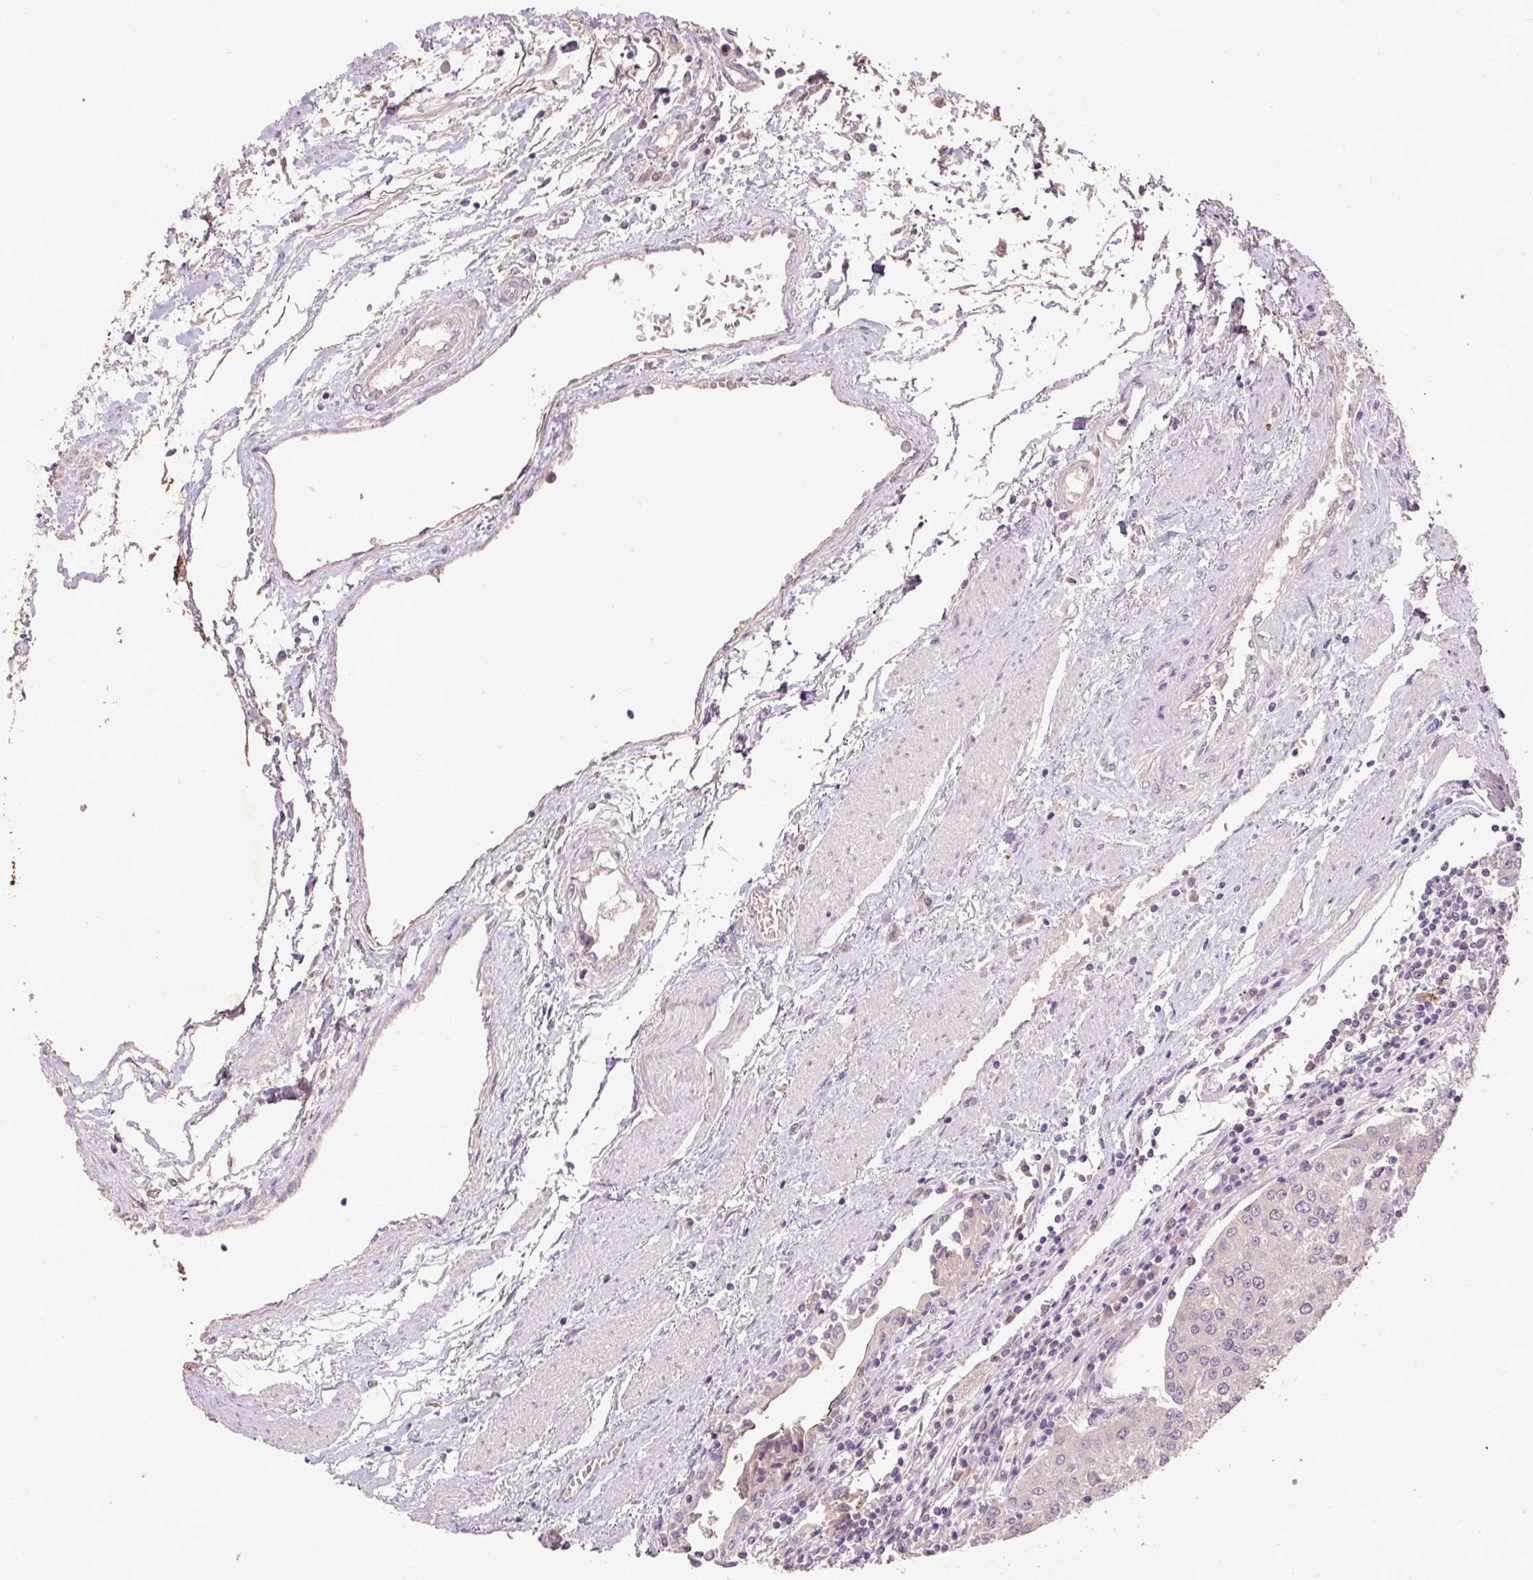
{"staining": {"intensity": "negative", "quantity": "none", "location": "none"}, "tissue": "urothelial cancer", "cell_type": "Tumor cells", "image_type": "cancer", "snomed": [{"axis": "morphology", "description": "Urothelial carcinoma, High grade"}, {"axis": "topography", "description": "Urinary bladder"}], "caption": "Immunohistochemistry micrograph of high-grade urothelial carcinoma stained for a protein (brown), which exhibits no positivity in tumor cells.", "gene": "LRTM2", "patient": {"sex": "female", "age": 85}}